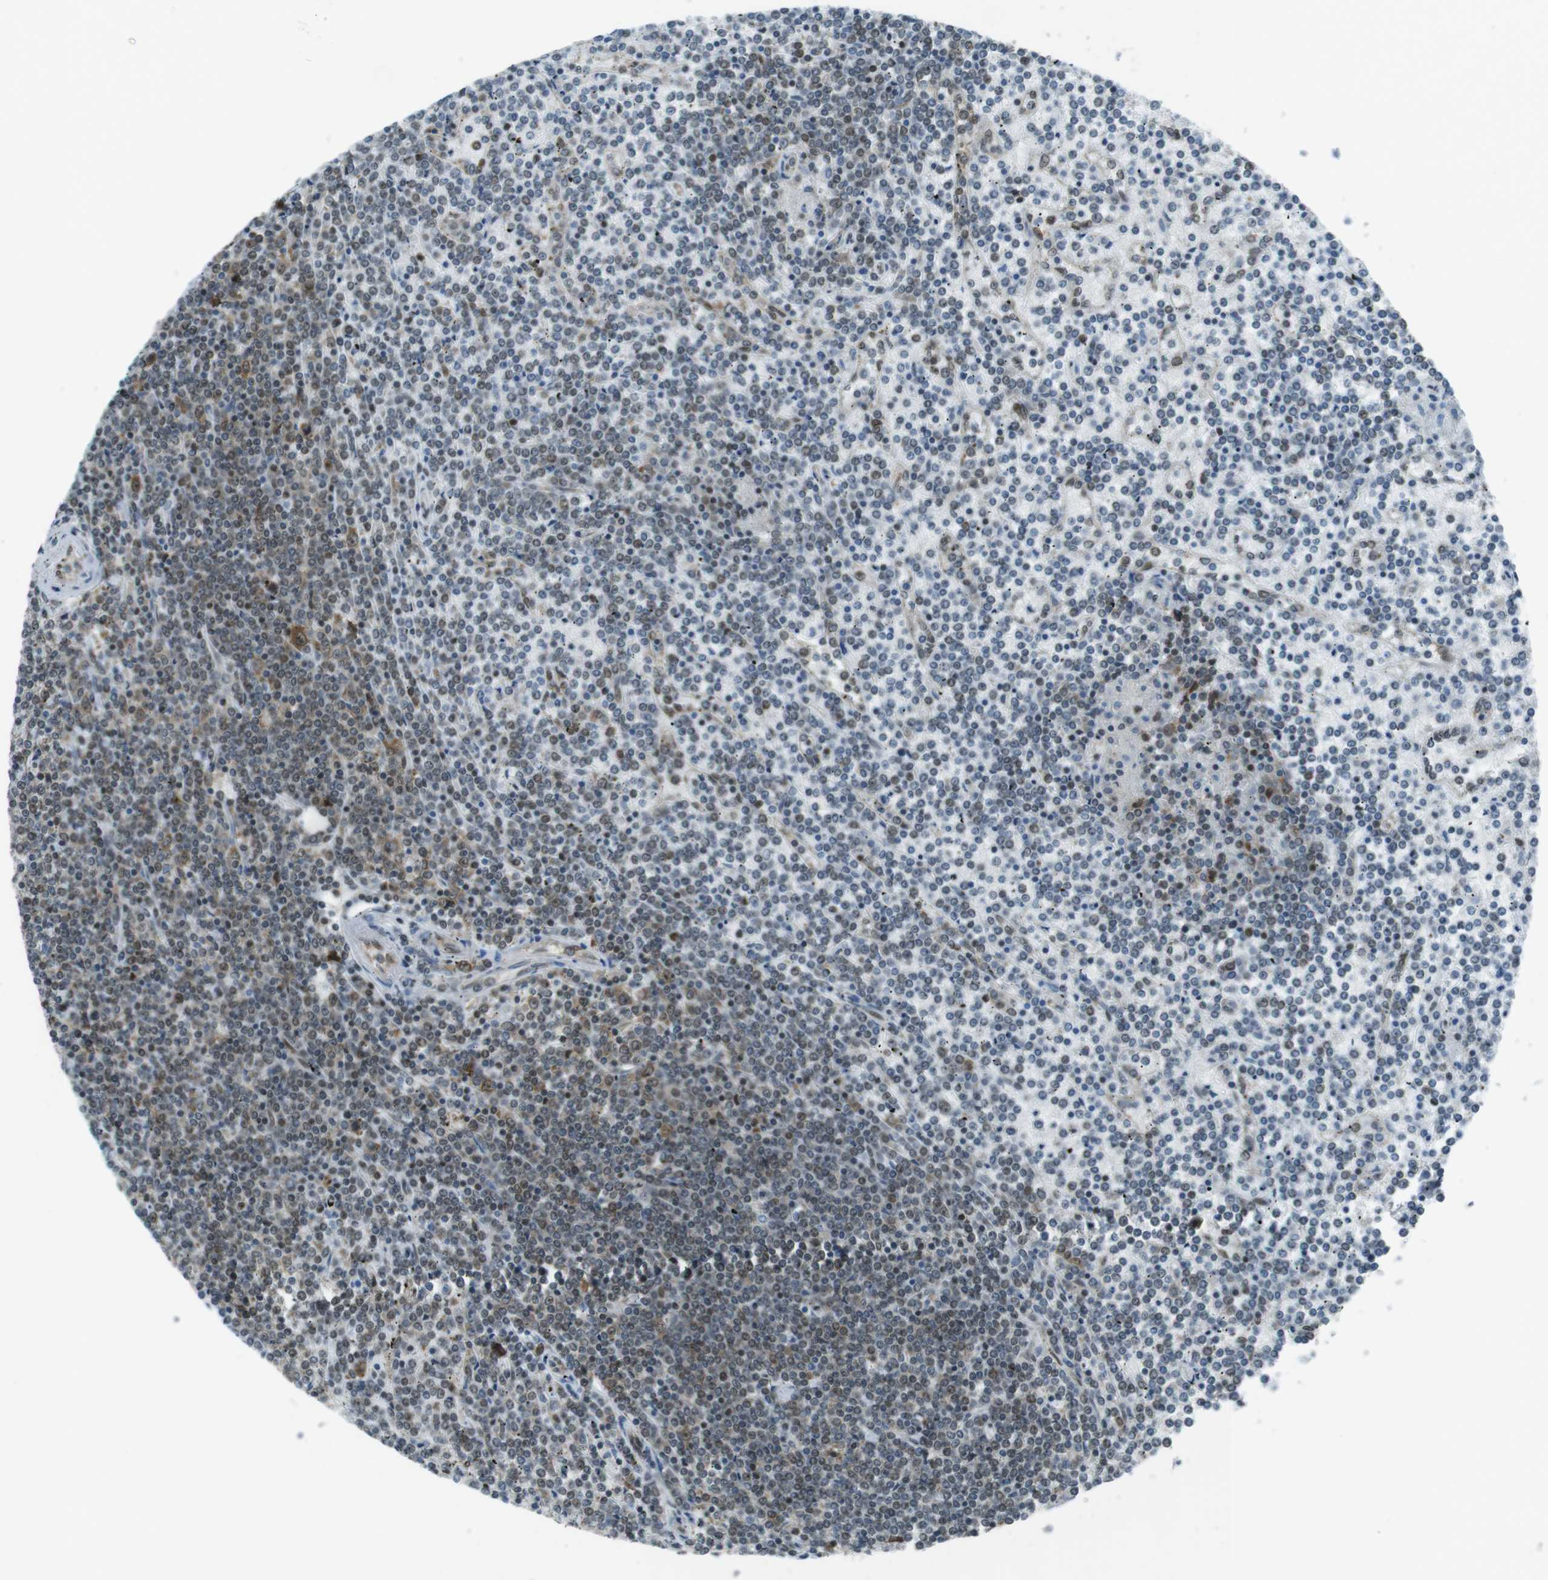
{"staining": {"intensity": "weak", "quantity": "25%-75%", "location": "cytoplasmic/membranous,nuclear"}, "tissue": "lymphoma", "cell_type": "Tumor cells", "image_type": "cancer", "snomed": [{"axis": "morphology", "description": "Malignant lymphoma, non-Hodgkin's type, Low grade"}, {"axis": "topography", "description": "Spleen"}], "caption": "Lymphoma stained with immunohistochemistry (IHC) shows weak cytoplasmic/membranous and nuclear expression in about 25%-75% of tumor cells.", "gene": "CSNK1D", "patient": {"sex": "female", "age": 19}}